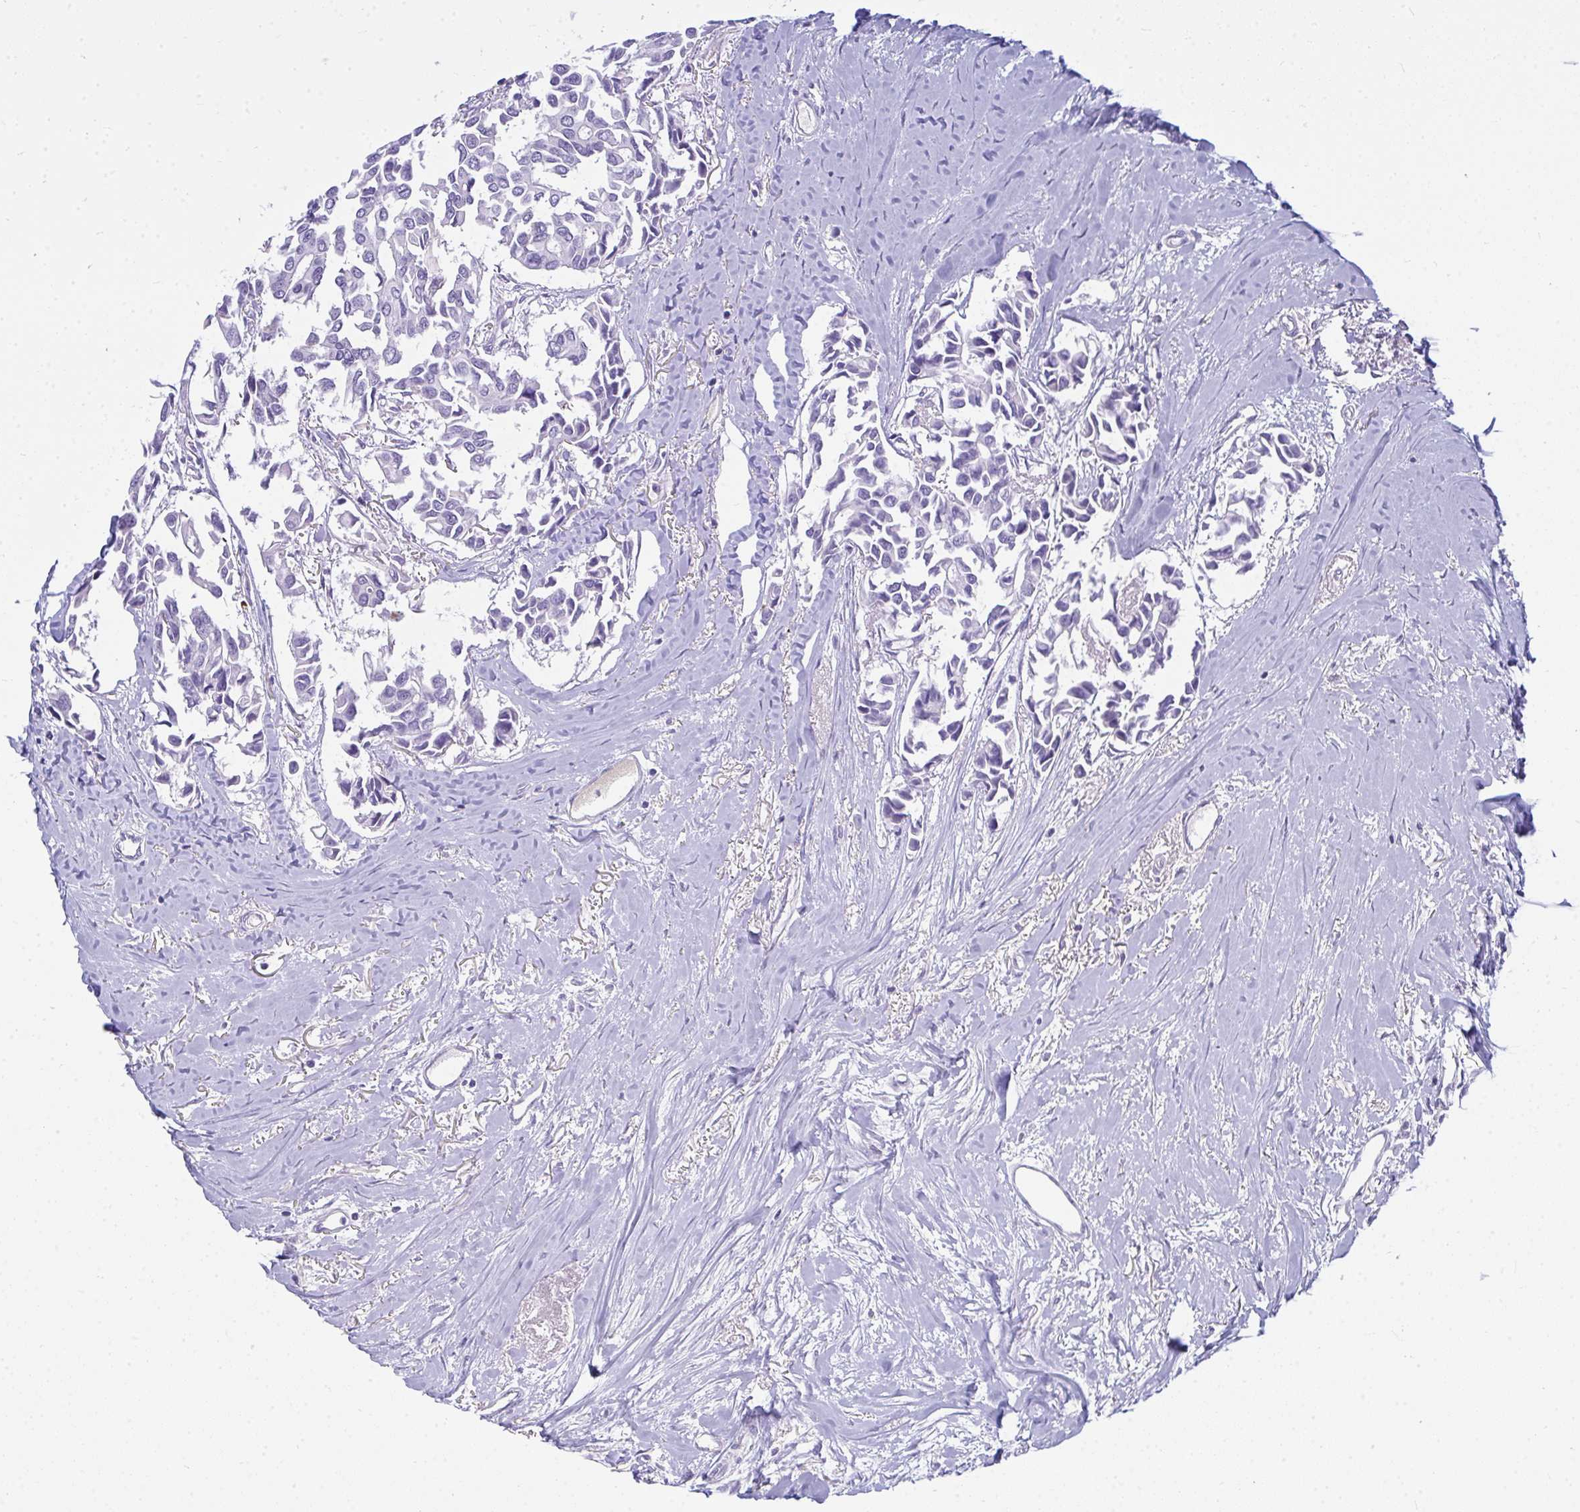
{"staining": {"intensity": "negative", "quantity": "none", "location": "none"}, "tissue": "breast cancer", "cell_type": "Tumor cells", "image_type": "cancer", "snomed": [{"axis": "morphology", "description": "Duct carcinoma"}, {"axis": "topography", "description": "Breast"}], "caption": "The micrograph shows no significant staining in tumor cells of breast cancer. (Immunohistochemistry (ihc), brightfield microscopy, high magnification).", "gene": "TSBP1", "patient": {"sex": "female", "age": 54}}